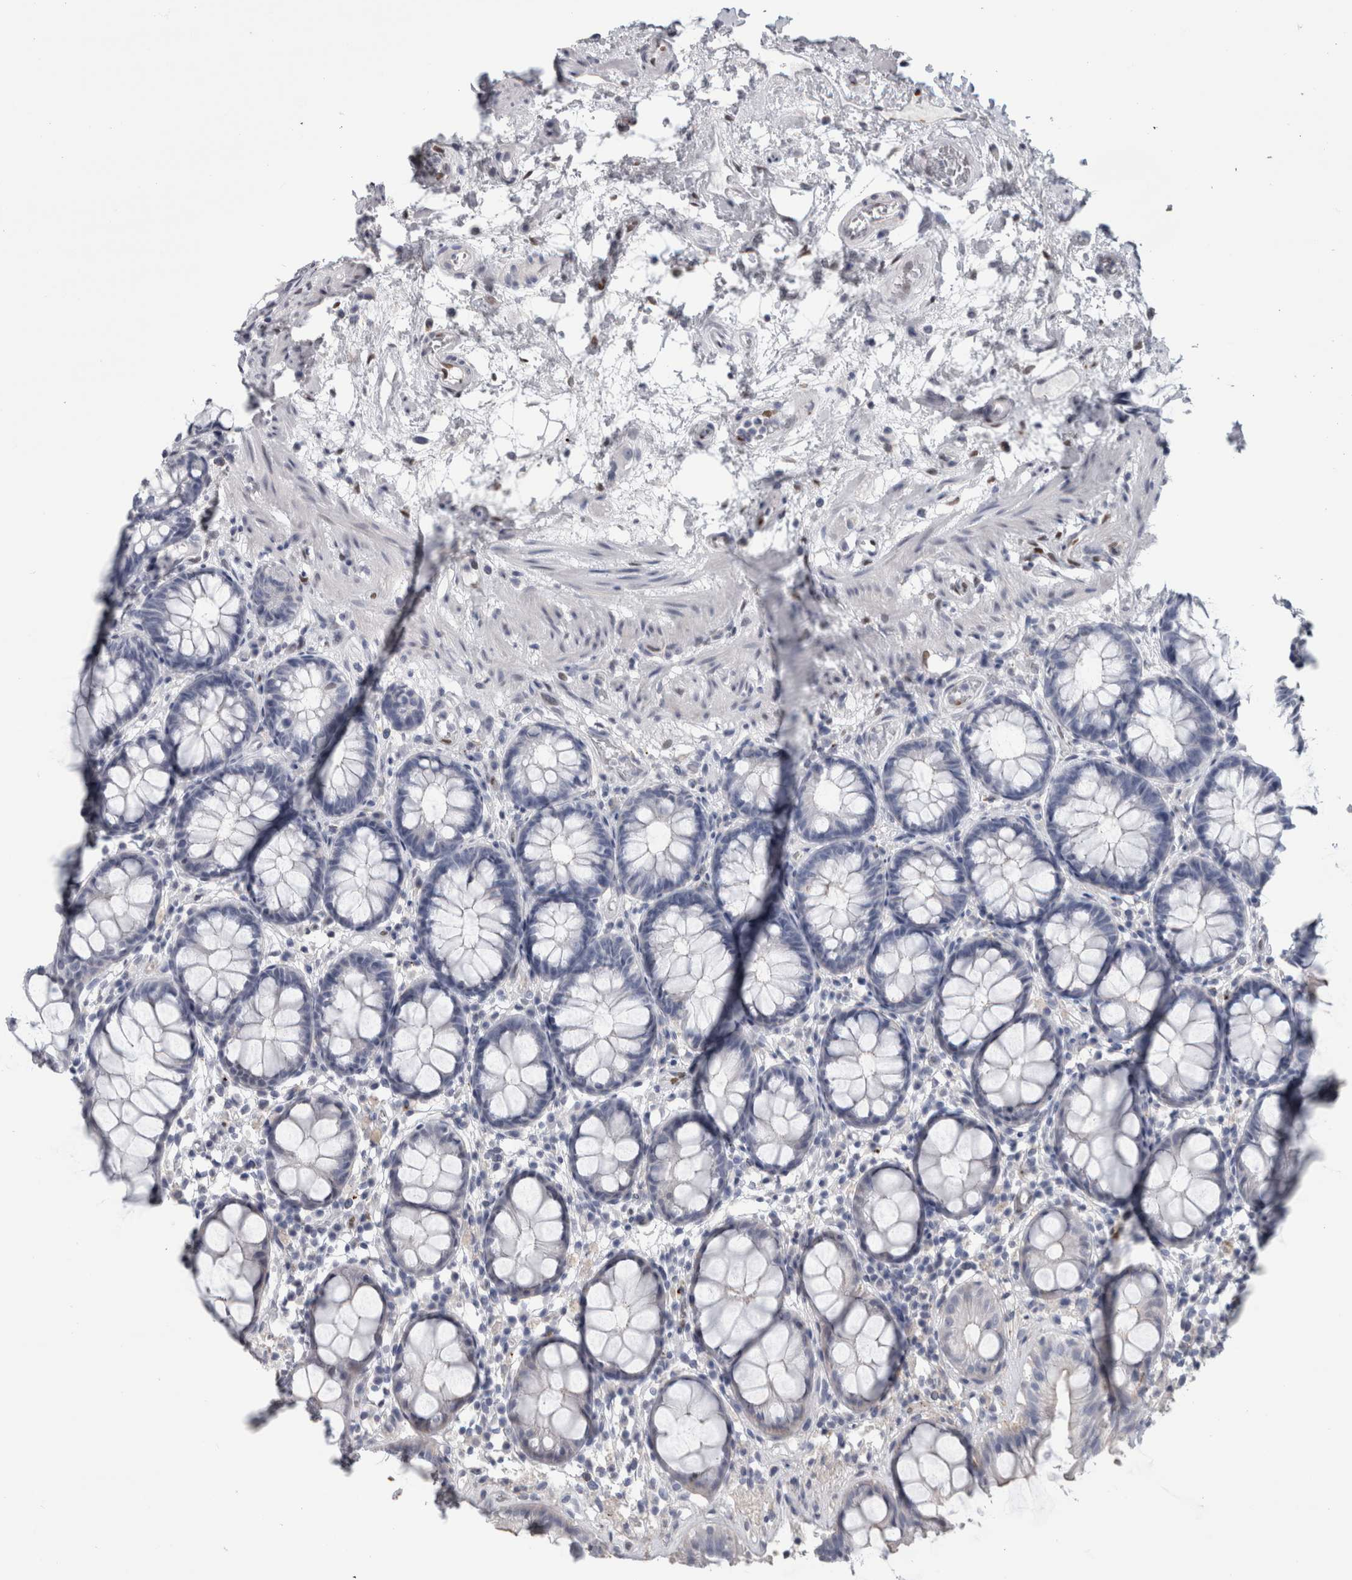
{"staining": {"intensity": "negative", "quantity": "none", "location": "none"}, "tissue": "rectum", "cell_type": "Glandular cells", "image_type": "normal", "snomed": [{"axis": "morphology", "description": "Normal tissue, NOS"}, {"axis": "topography", "description": "Rectum"}], "caption": "An image of rectum stained for a protein shows no brown staining in glandular cells. (DAB IHC, high magnification).", "gene": "IL33", "patient": {"sex": "male", "age": 64}}